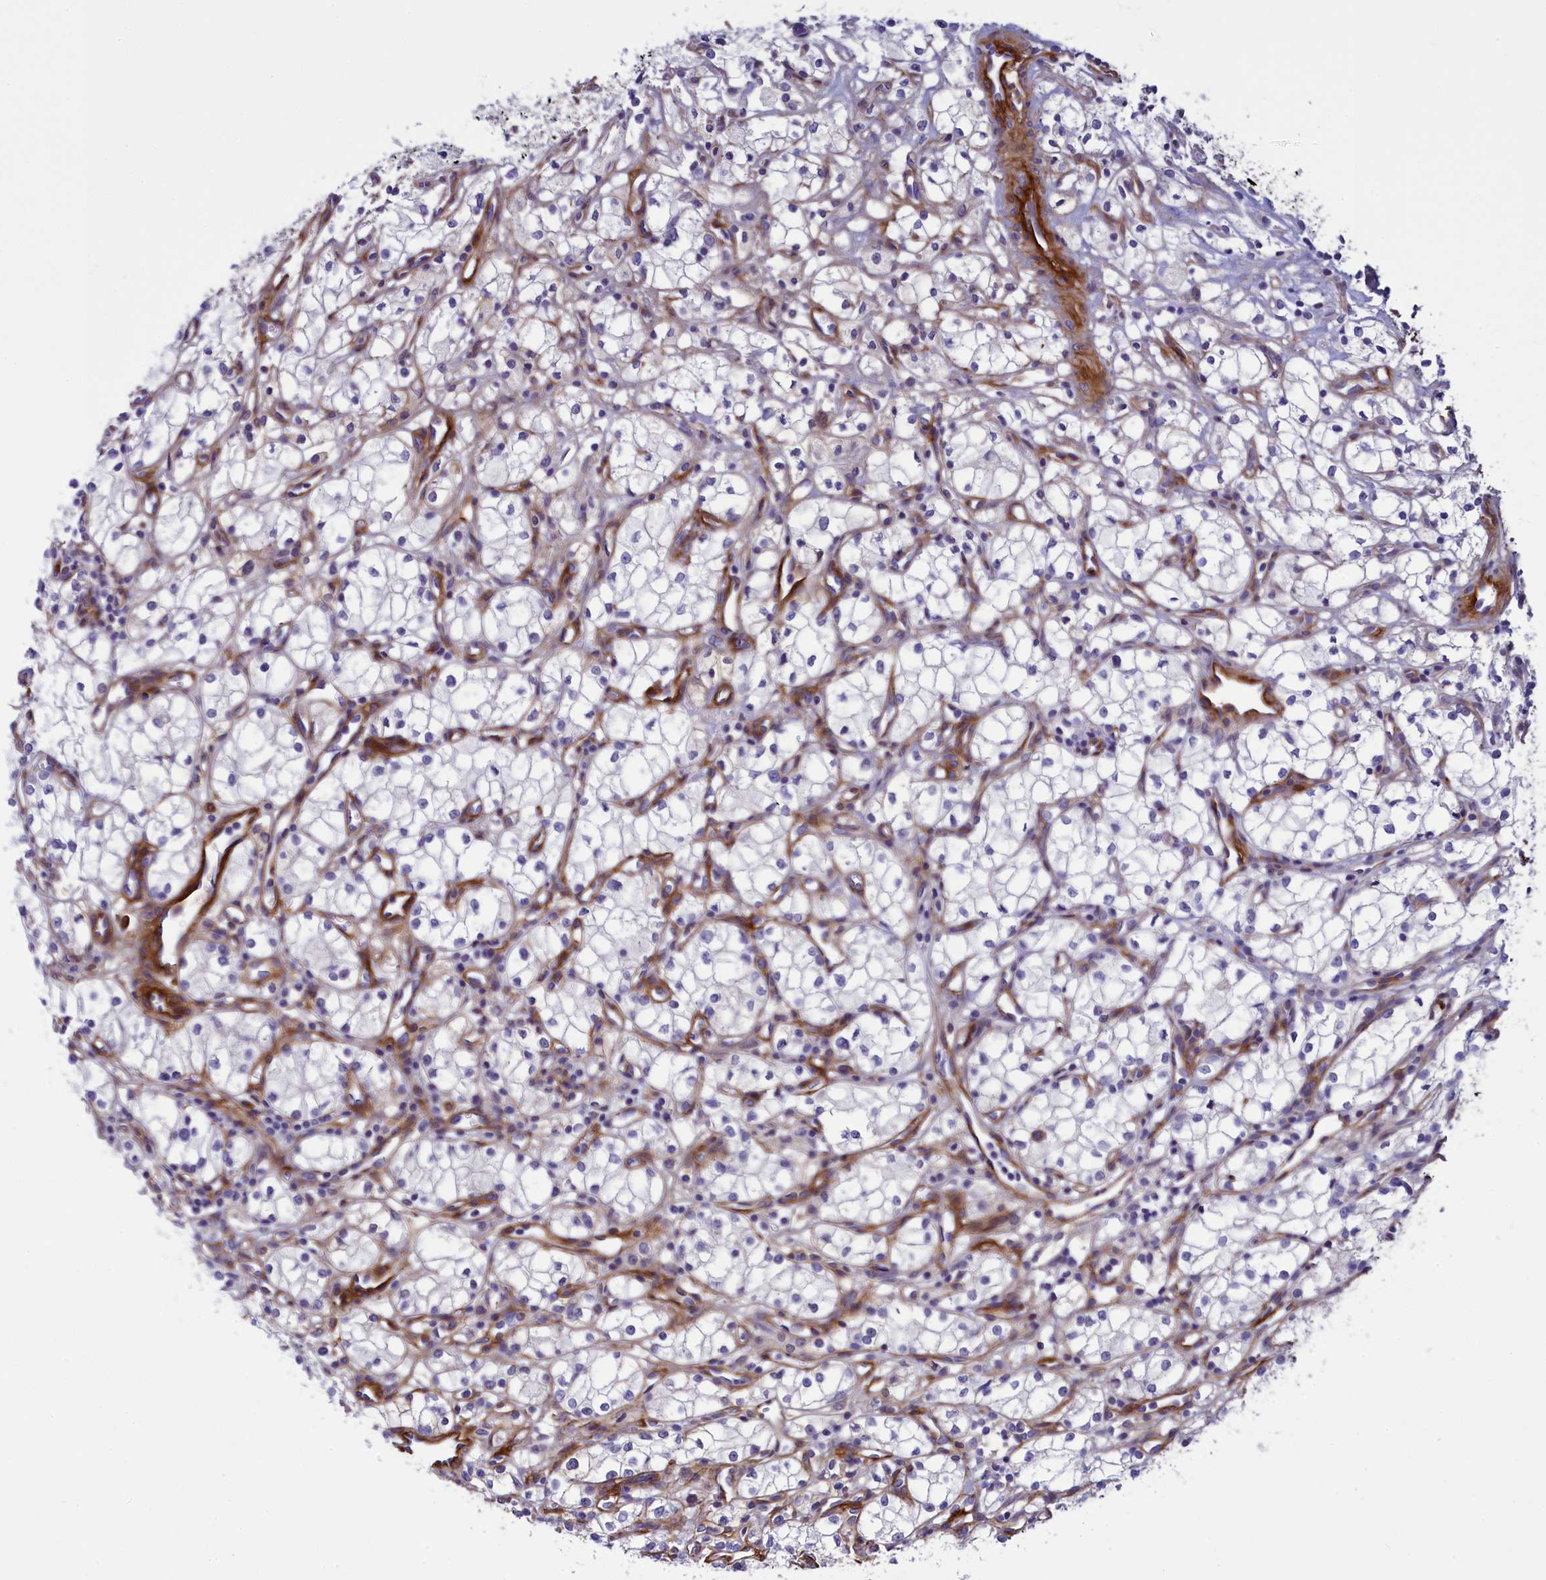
{"staining": {"intensity": "negative", "quantity": "none", "location": "none"}, "tissue": "renal cancer", "cell_type": "Tumor cells", "image_type": "cancer", "snomed": [{"axis": "morphology", "description": "Adenocarcinoma, NOS"}, {"axis": "topography", "description": "Kidney"}], "caption": "Image shows no protein staining in tumor cells of adenocarcinoma (renal) tissue. (Stains: DAB (3,3'-diaminobenzidine) immunohistochemistry with hematoxylin counter stain, Microscopy: brightfield microscopy at high magnification).", "gene": "LOXL1", "patient": {"sex": "male", "age": 59}}